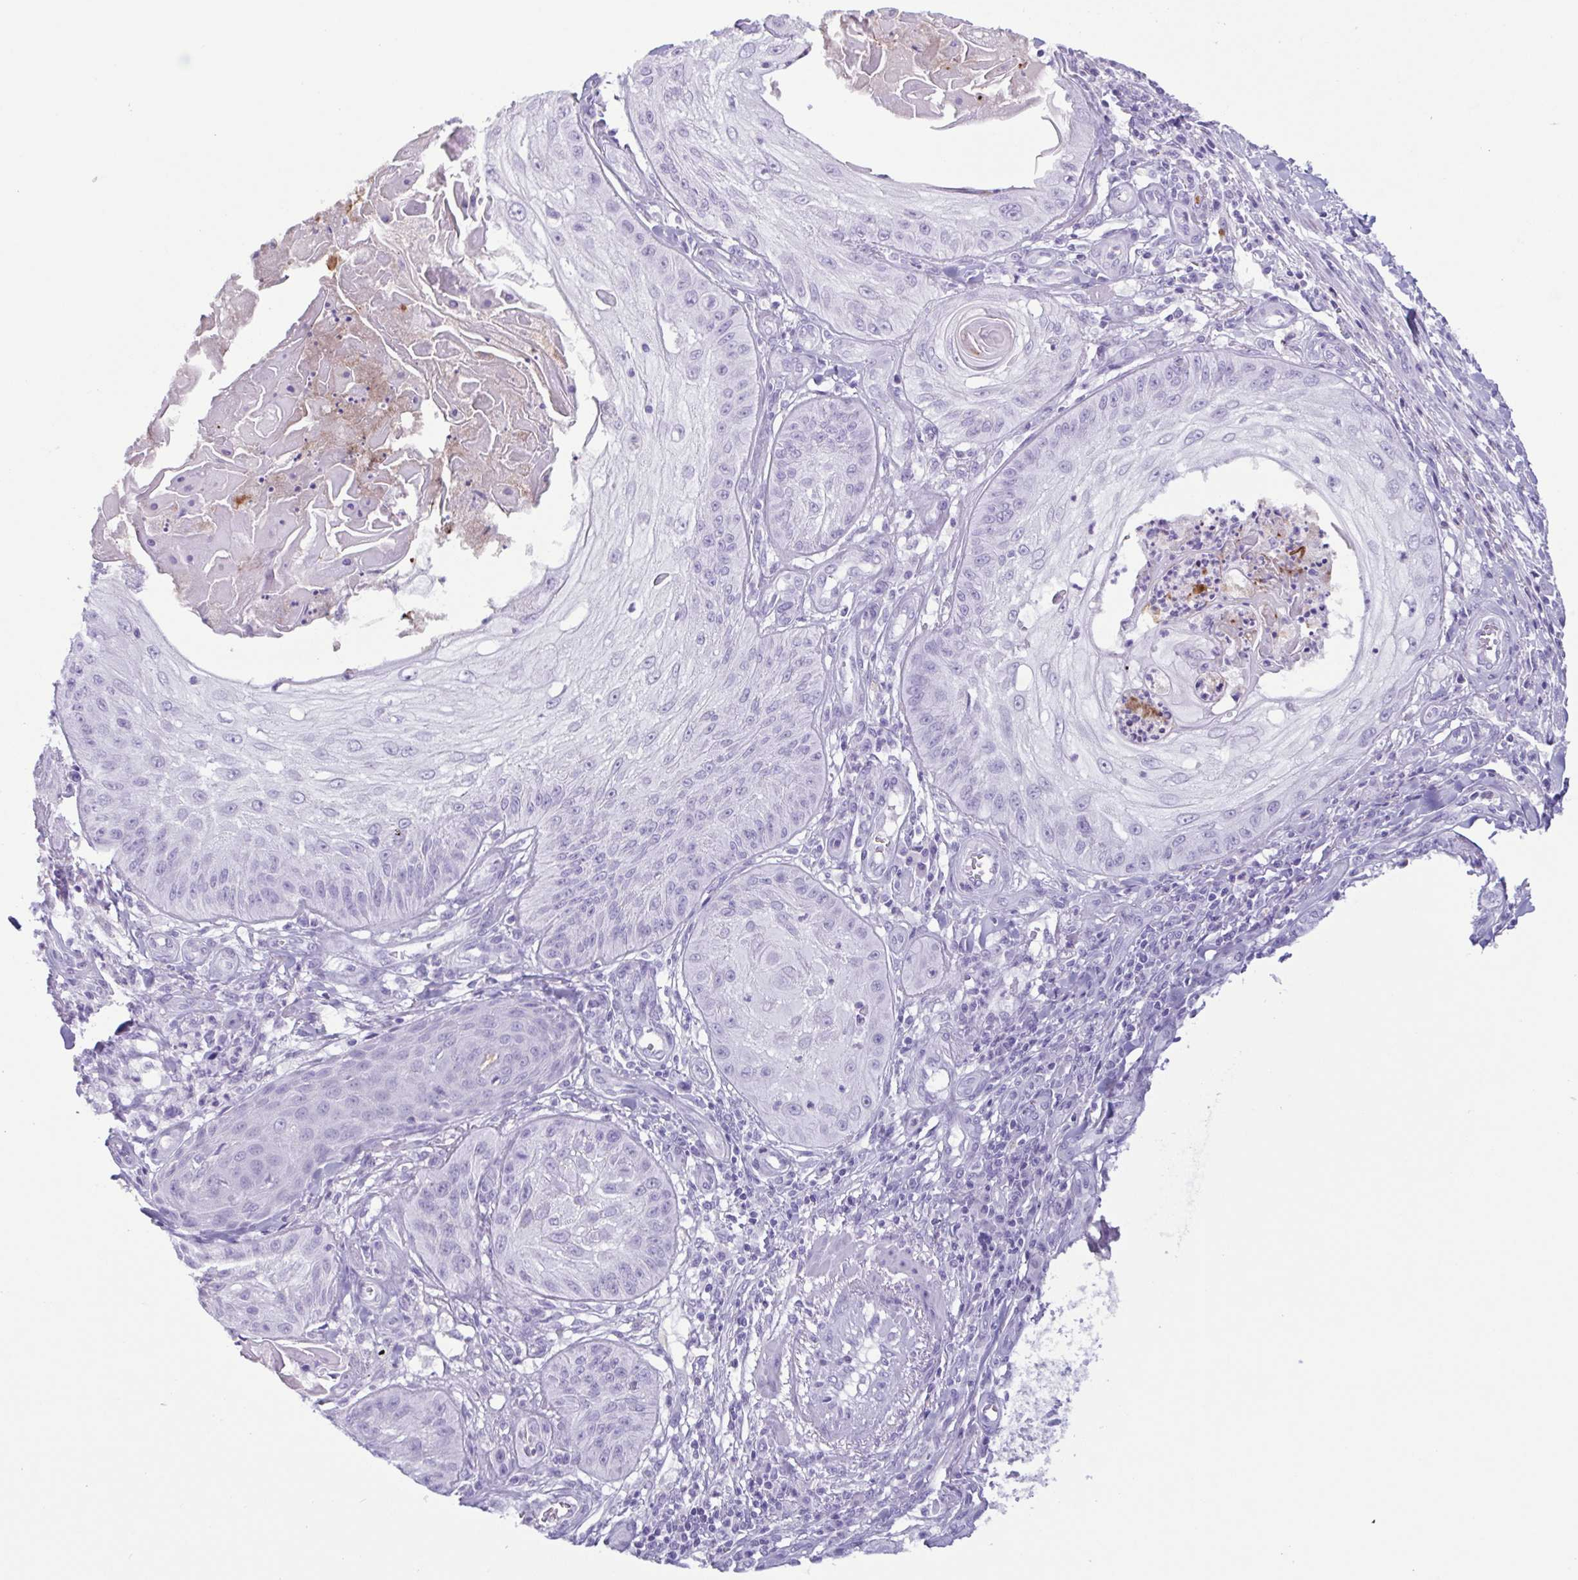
{"staining": {"intensity": "negative", "quantity": "none", "location": "none"}, "tissue": "skin cancer", "cell_type": "Tumor cells", "image_type": "cancer", "snomed": [{"axis": "morphology", "description": "Squamous cell carcinoma, NOS"}, {"axis": "topography", "description": "Skin"}], "caption": "Tumor cells show no significant protein staining in skin cancer.", "gene": "LTF", "patient": {"sex": "male", "age": 70}}